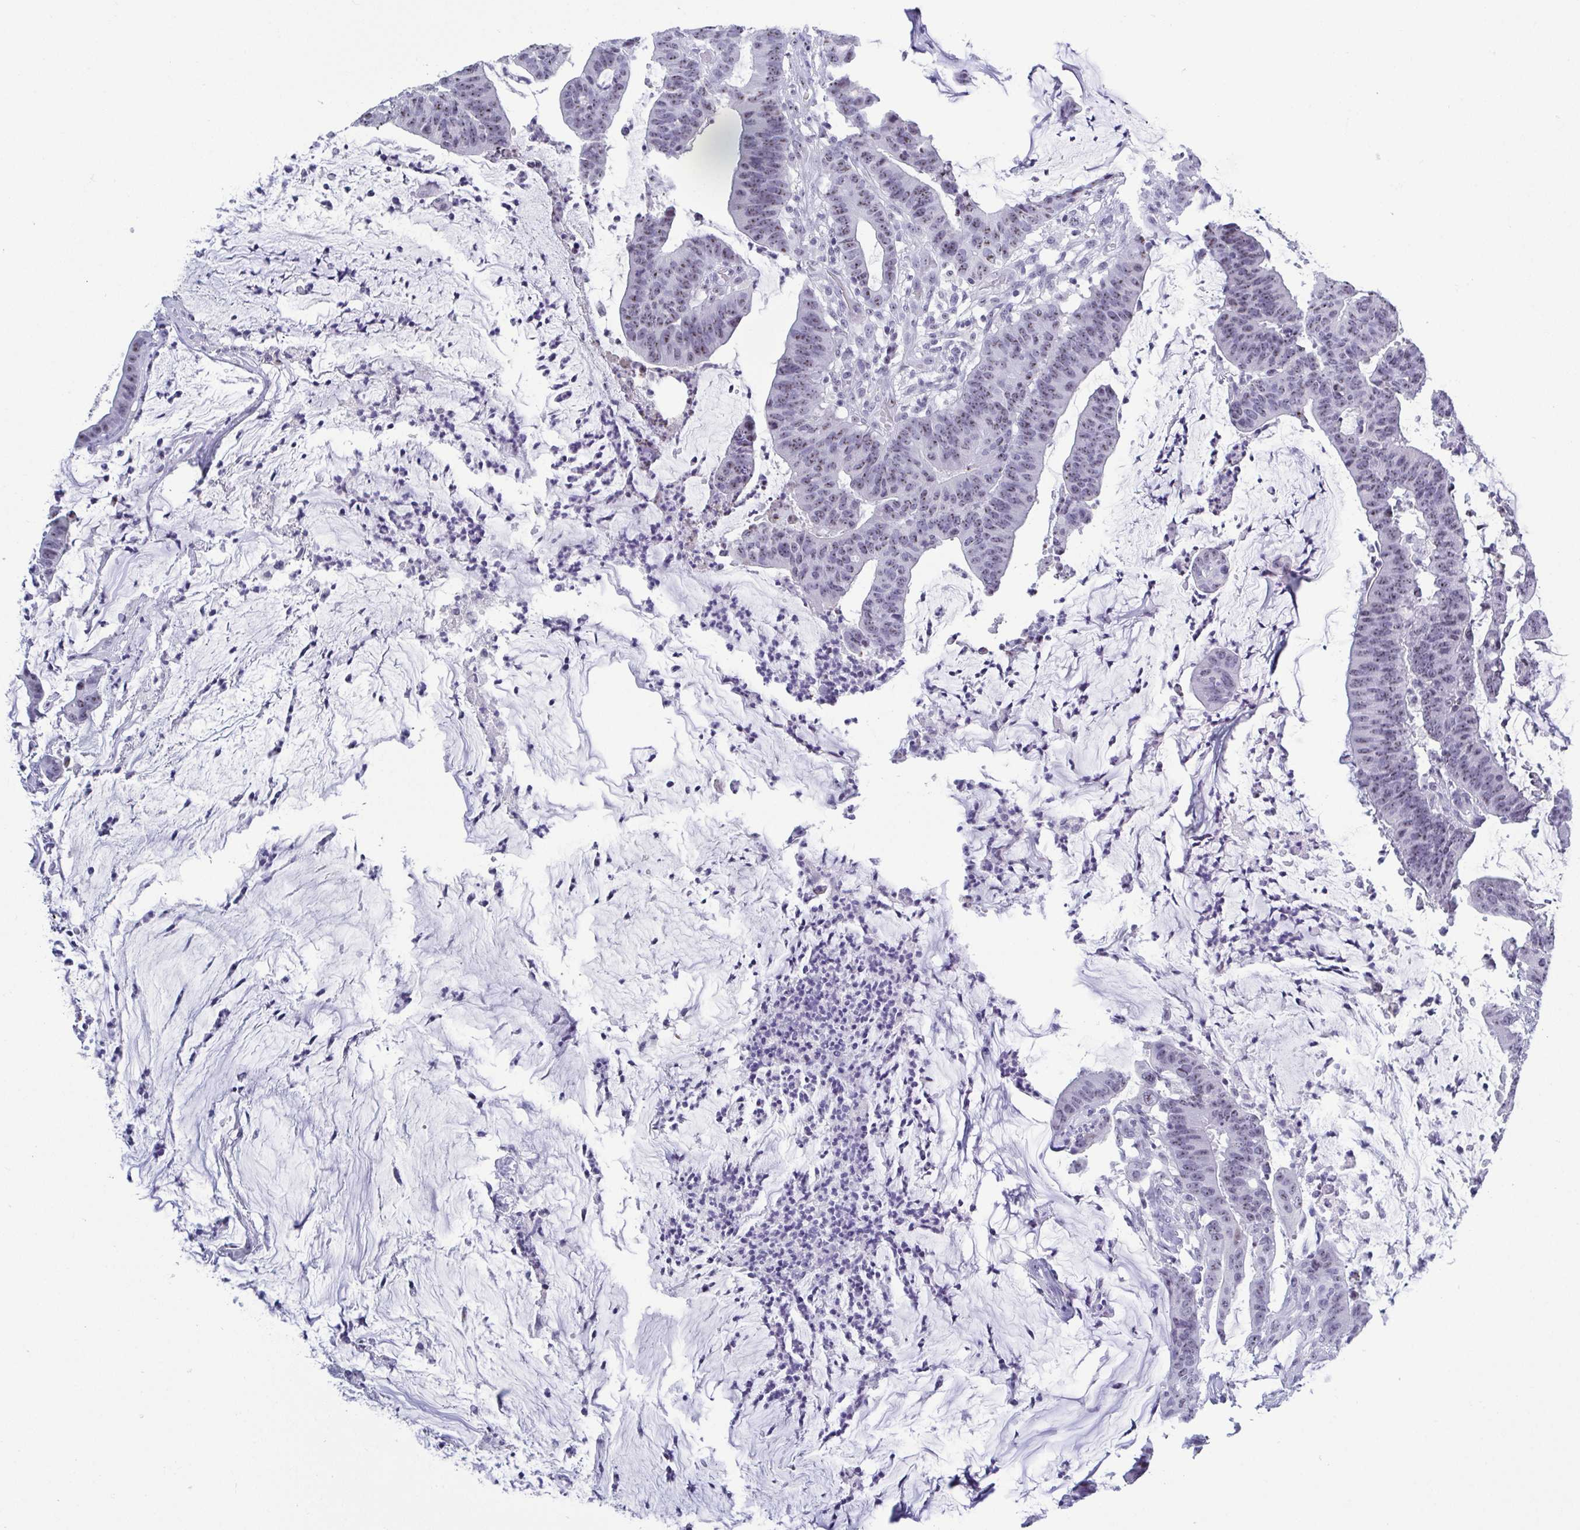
{"staining": {"intensity": "weak", "quantity": "<25%", "location": "nuclear"}, "tissue": "colorectal cancer", "cell_type": "Tumor cells", "image_type": "cancer", "snomed": [{"axis": "morphology", "description": "Adenocarcinoma, NOS"}, {"axis": "topography", "description": "Colon"}], "caption": "DAB (3,3'-diaminobenzidine) immunohistochemical staining of human colorectal cancer shows no significant expression in tumor cells.", "gene": "BZW1", "patient": {"sex": "female", "age": 78}}